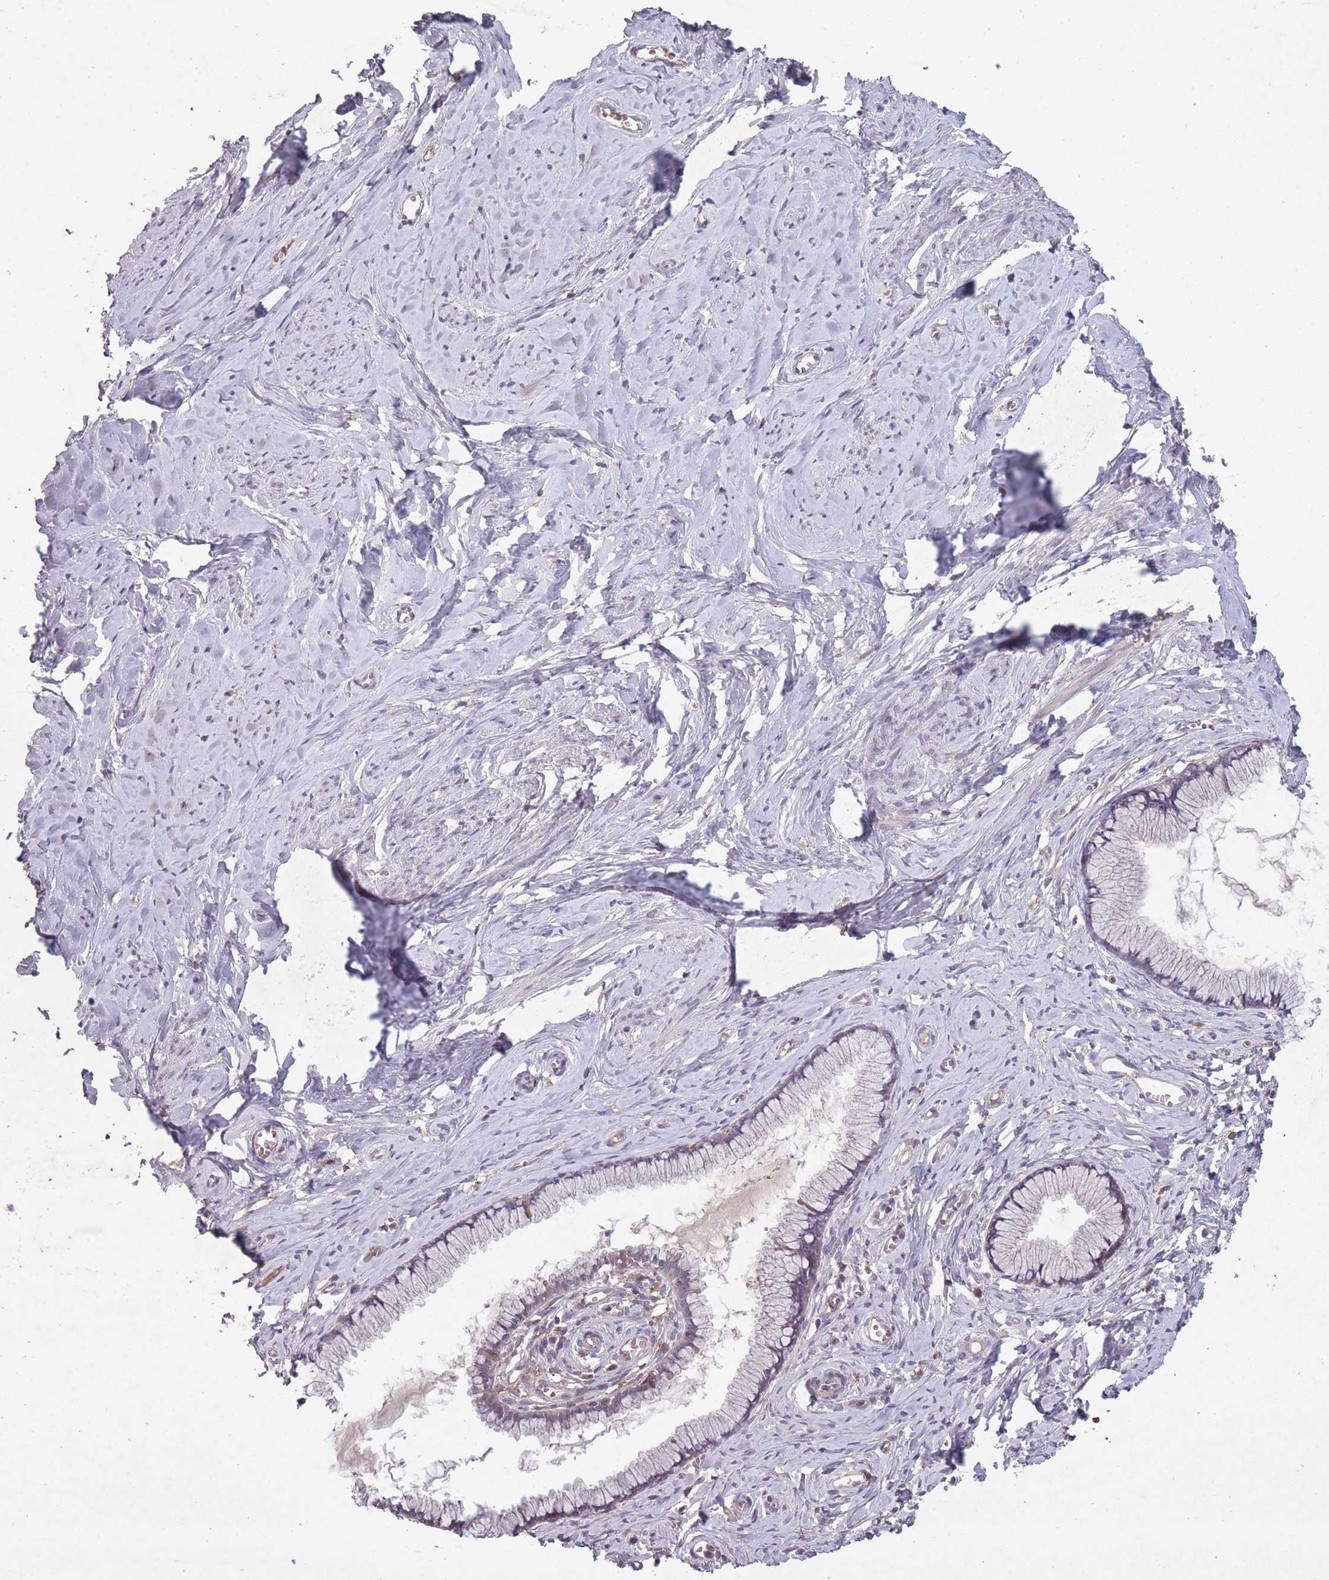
{"staining": {"intensity": "negative", "quantity": "none", "location": "none"}, "tissue": "cervix", "cell_type": "Glandular cells", "image_type": "normal", "snomed": [{"axis": "morphology", "description": "Normal tissue, NOS"}, {"axis": "topography", "description": "Cervix"}], "caption": "This is a micrograph of immunohistochemistry (IHC) staining of unremarkable cervix, which shows no expression in glandular cells.", "gene": "OR2V1", "patient": {"sex": "female", "age": 40}}